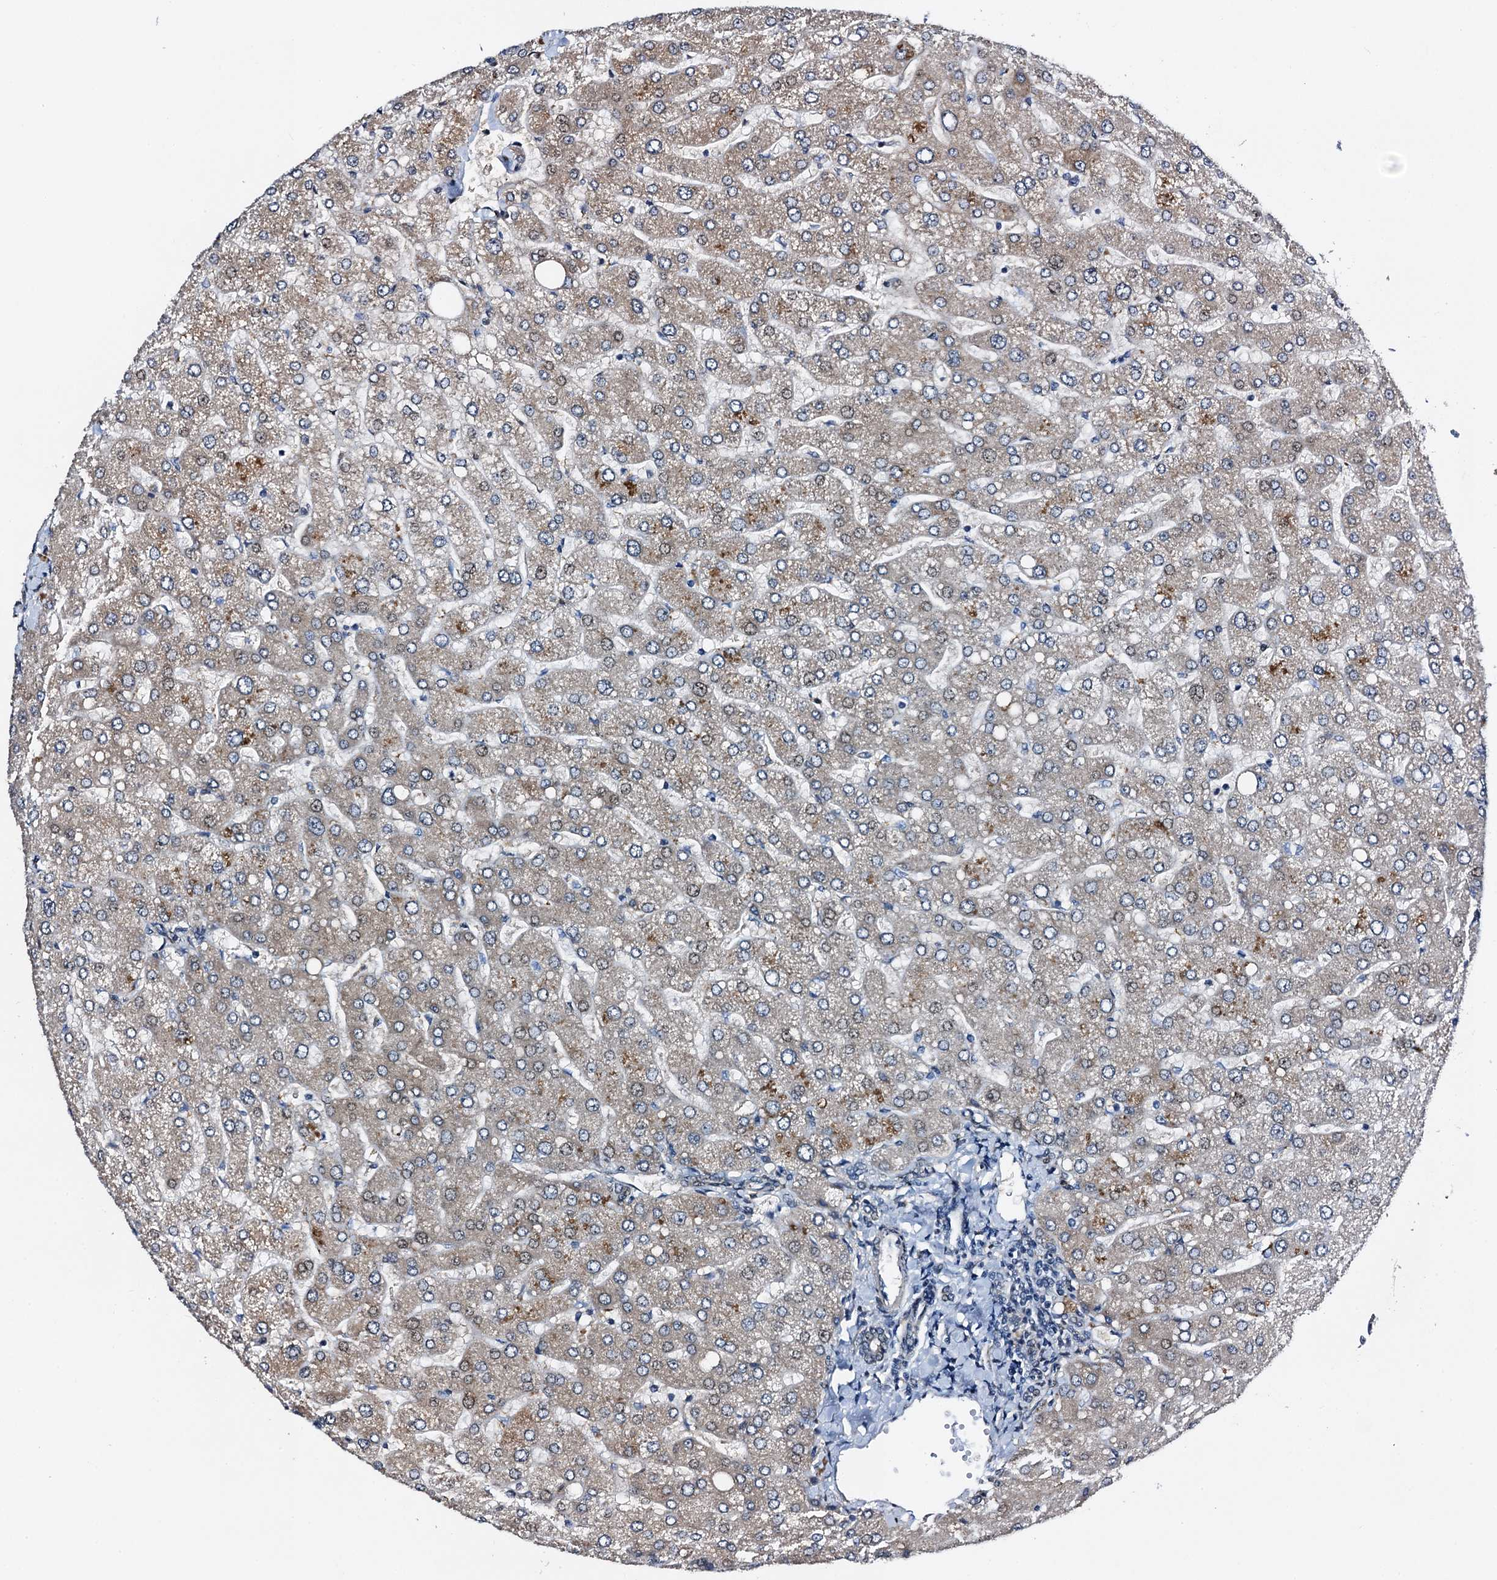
{"staining": {"intensity": "negative", "quantity": "none", "location": "none"}, "tissue": "liver", "cell_type": "Cholangiocytes", "image_type": "normal", "snomed": [{"axis": "morphology", "description": "Normal tissue, NOS"}, {"axis": "topography", "description": "Liver"}], "caption": "Immunohistochemistry (IHC) micrograph of normal liver: liver stained with DAB (3,3'-diaminobenzidine) exhibits no significant protein staining in cholangiocytes.", "gene": "FAM222A", "patient": {"sex": "male", "age": 55}}